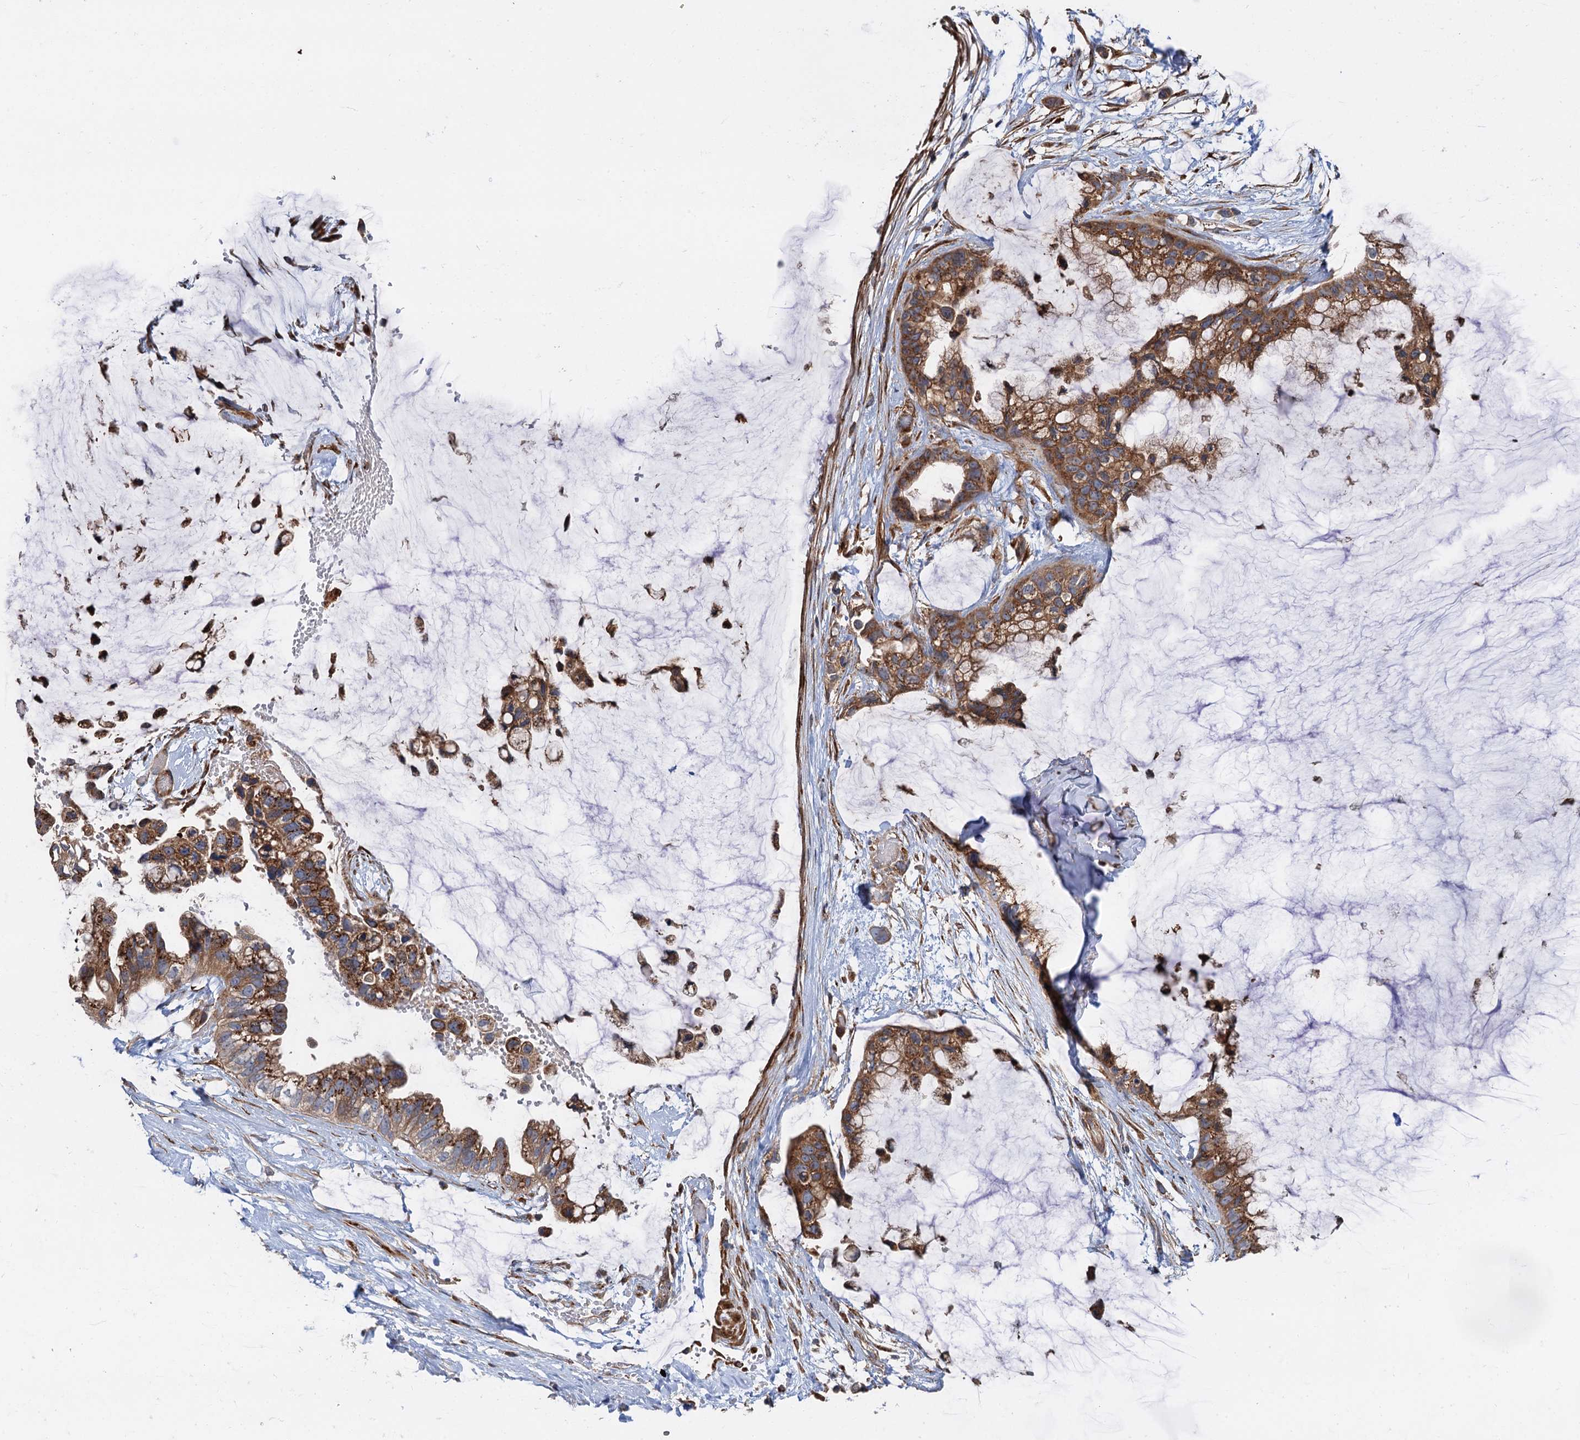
{"staining": {"intensity": "strong", "quantity": ">75%", "location": "cytoplasmic/membranous"}, "tissue": "ovarian cancer", "cell_type": "Tumor cells", "image_type": "cancer", "snomed": [{"axis": "morphology", "description": "Cystadenocarcinoma, mucinous, NOS"}, {"axis": "topography", "description": "Ovary"}], "caption": "Ovarian cancer (mucinous cystadenocarcinoma) stained with a protein marker reveals strong staining in tumor cells.", "gene": "ANKRD26", "patient": {"sex": "female", "age": 39}}